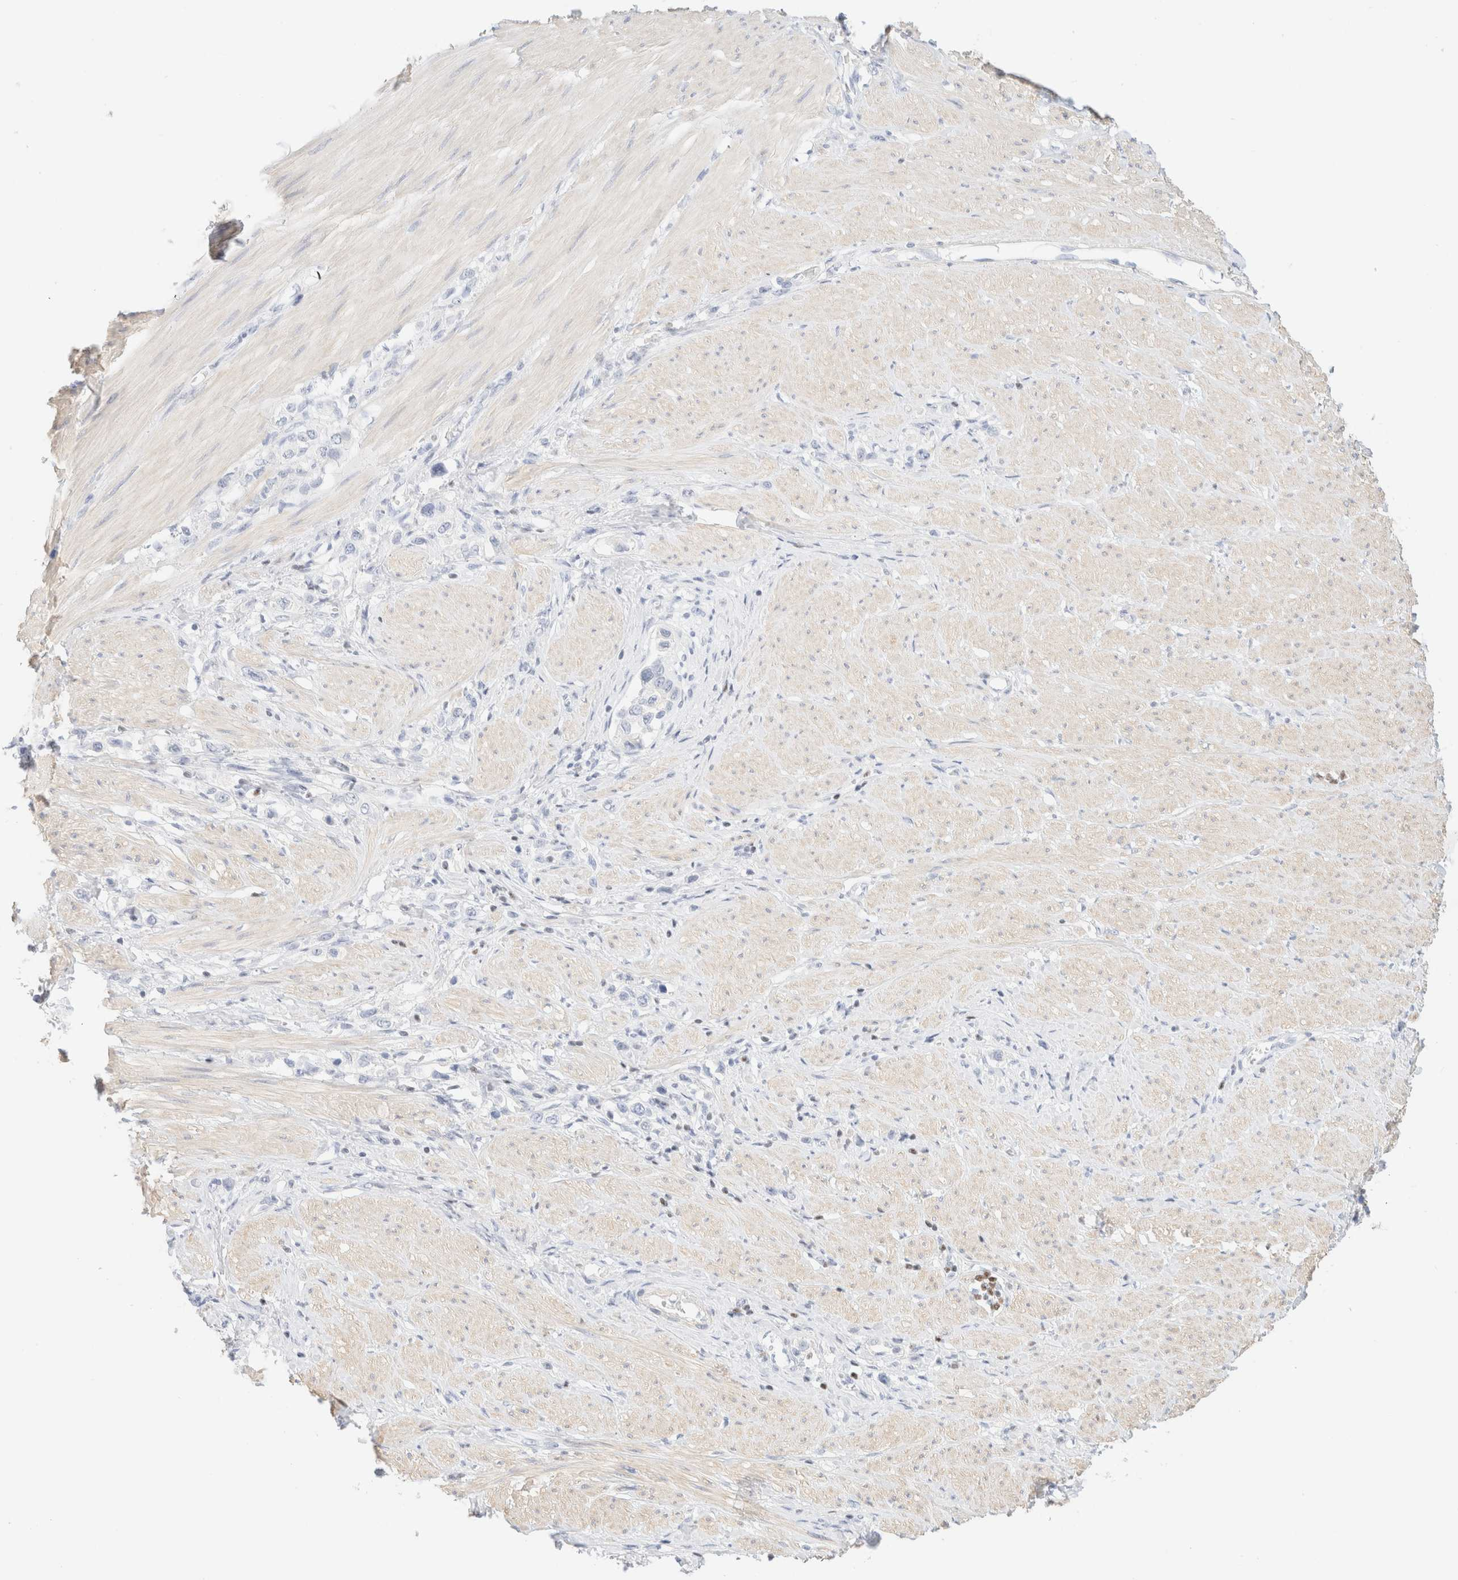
{"staining": {"intensity": "negative", "quantity": "none", "location": "none"}, "tissue": "stomach cancer", "cell_type": "Tumor cells", "image_type": "cancer", "snomed": [{"axis": "morphology", "description": "Adenocarcinoma, NOS"}, {"axis": "topography", "description": "Stomach"}], "caption": "Immunohistochemical staining of human stomach adenocarcinoma exhibits no significant staining in tumor cells. (DAB (3,3'-diaminobenzidine) IHC visualized using brightfield microscopy, high magnification).", "gene": "IKZF3", "patient": {"sex": "female", "age": 65}}